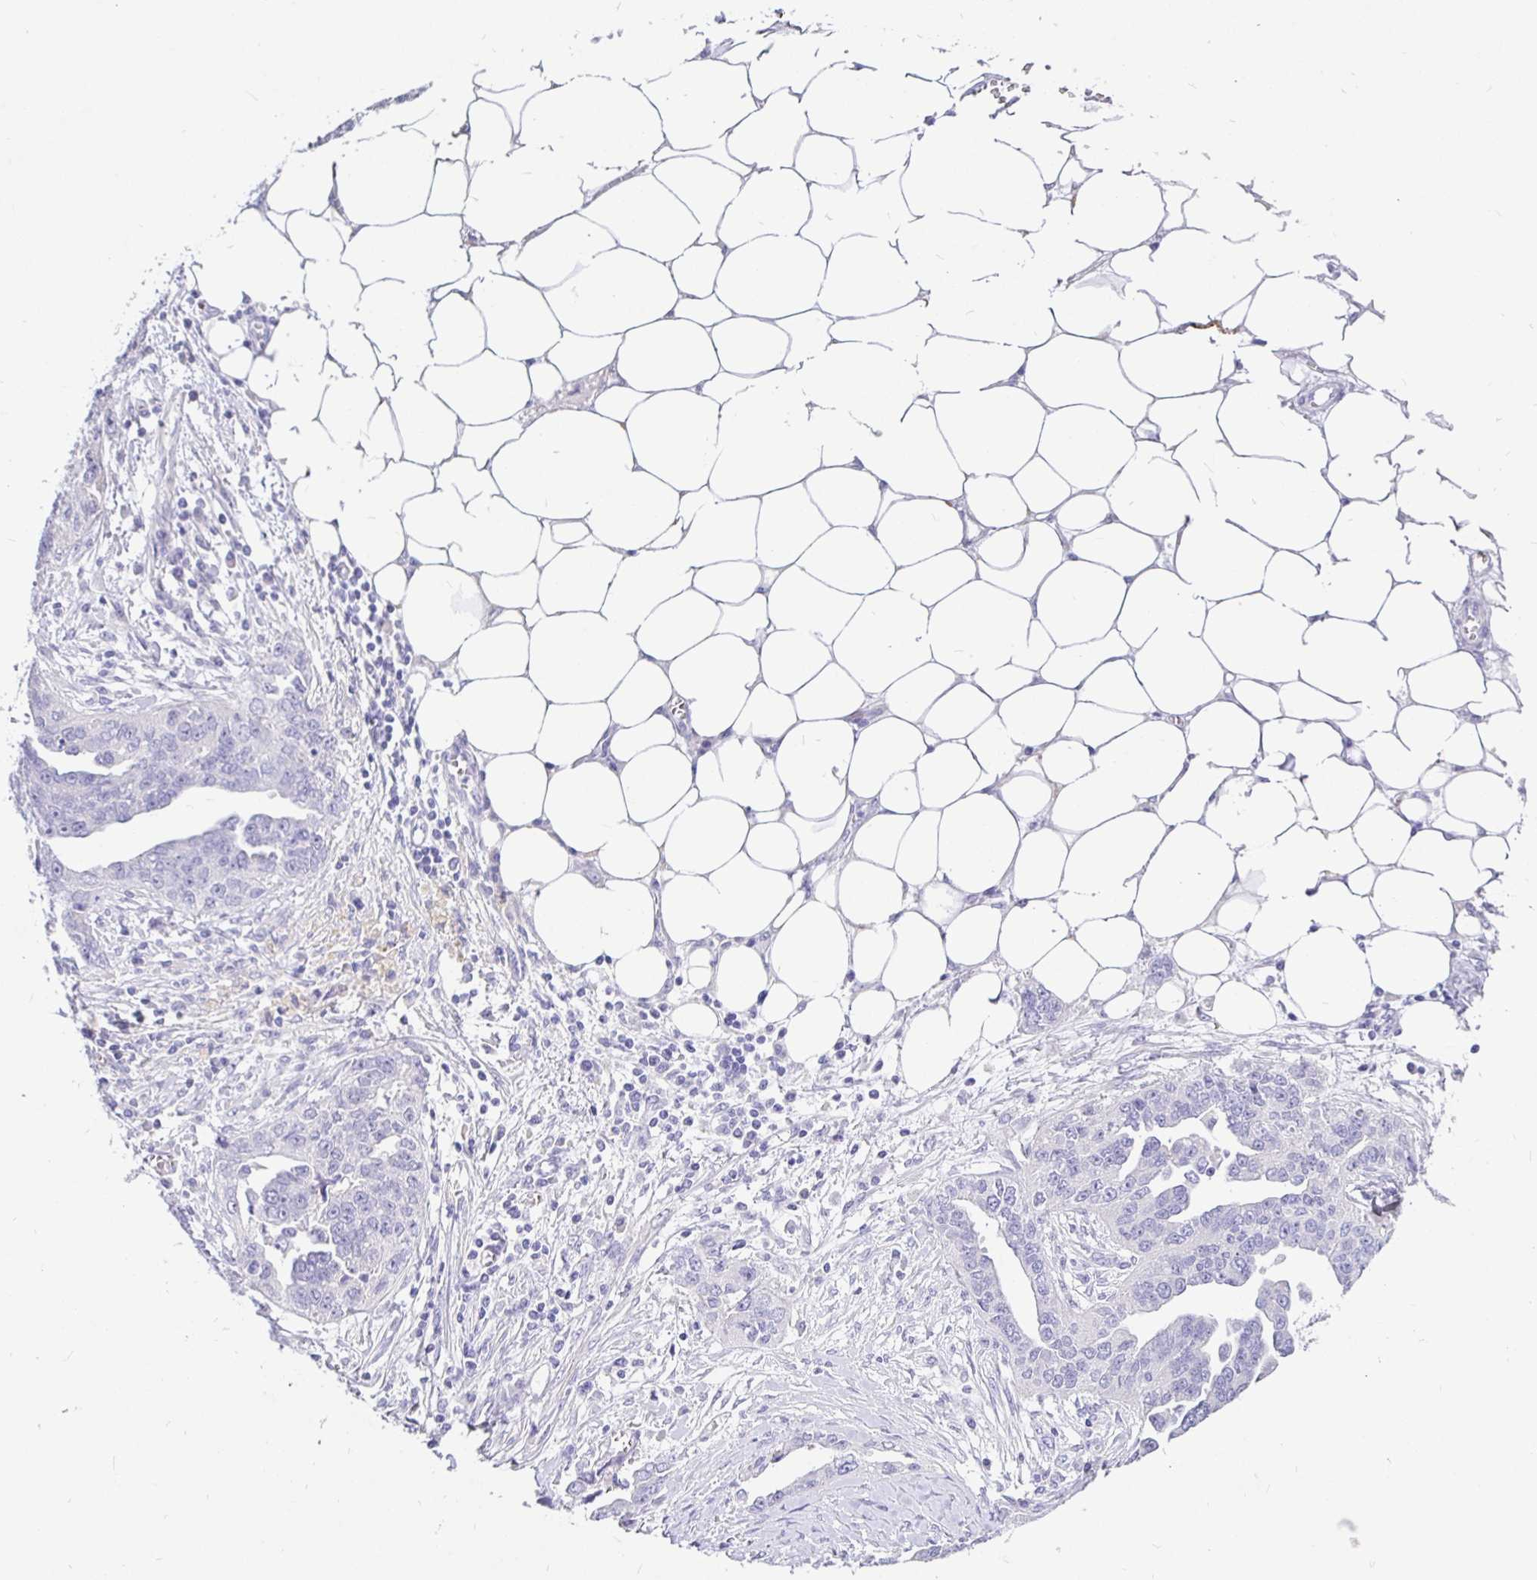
{"staining": {"intensity": "negative", "quantity": "none", "location": "none"}, "tissue": "ovarian cancer", "cell_type": "Tumor cells", "image_type": "cancer", "snomed": [{"axis": "morphology", "description": "Cystadenocarcinoma, serous, NOS"}, {"axis": "topography", "description": "Ovary"}], "caption": "Ovarian cancer (serous cystadenocarcinoma) stained for a protein using immunohistochemistry (IHC) exhibits no expression tumor cells.", "gene": "TPTE", "patient": {"sex": "female", "age": 75}}